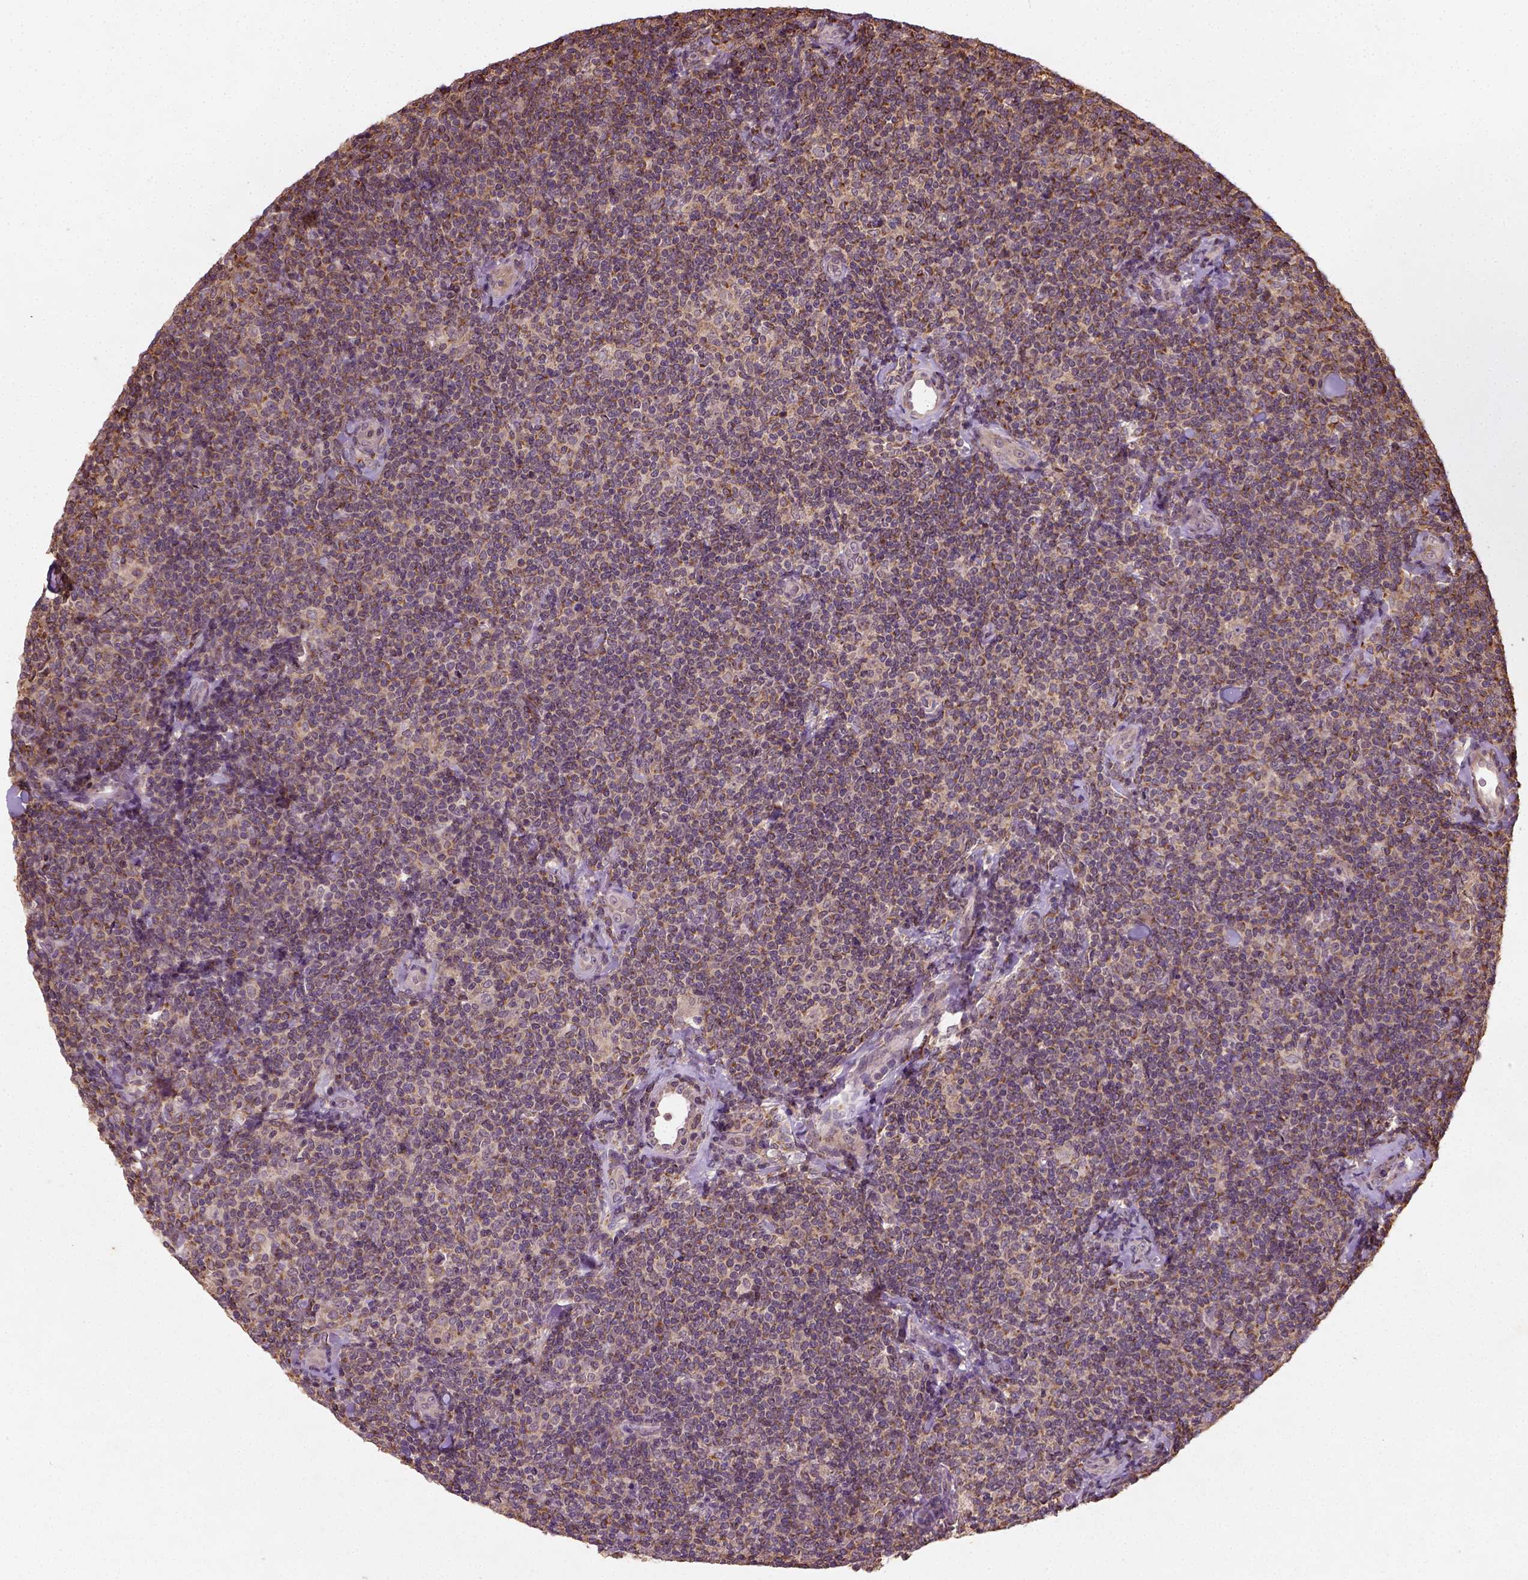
{"staining": {"intensity": "moderate", "quantity": ">75%", "location": "cytoplasmic/membranous"}, "tissue": "lymphoma", "cell_type": "Tumor cells", "image_type": "cancer", "snomed": [{"axis": "morphology", "description": "Malignant lymphoma, non-Hodgkin's type, Low grade"}, {"axis": "topography", "description": "Lymph node"}], "caption": "DAB immunohistochemical staining of human lymphoma exhibits moderate cytoplasmic/membranous protein staining in approximately >75% of tumor cells. Immunohistochemistry stains the protein in brown and the nuclei are stained blue.", "gene": "CAMKK1", "patient": {"sex": "female", "age": 56}}